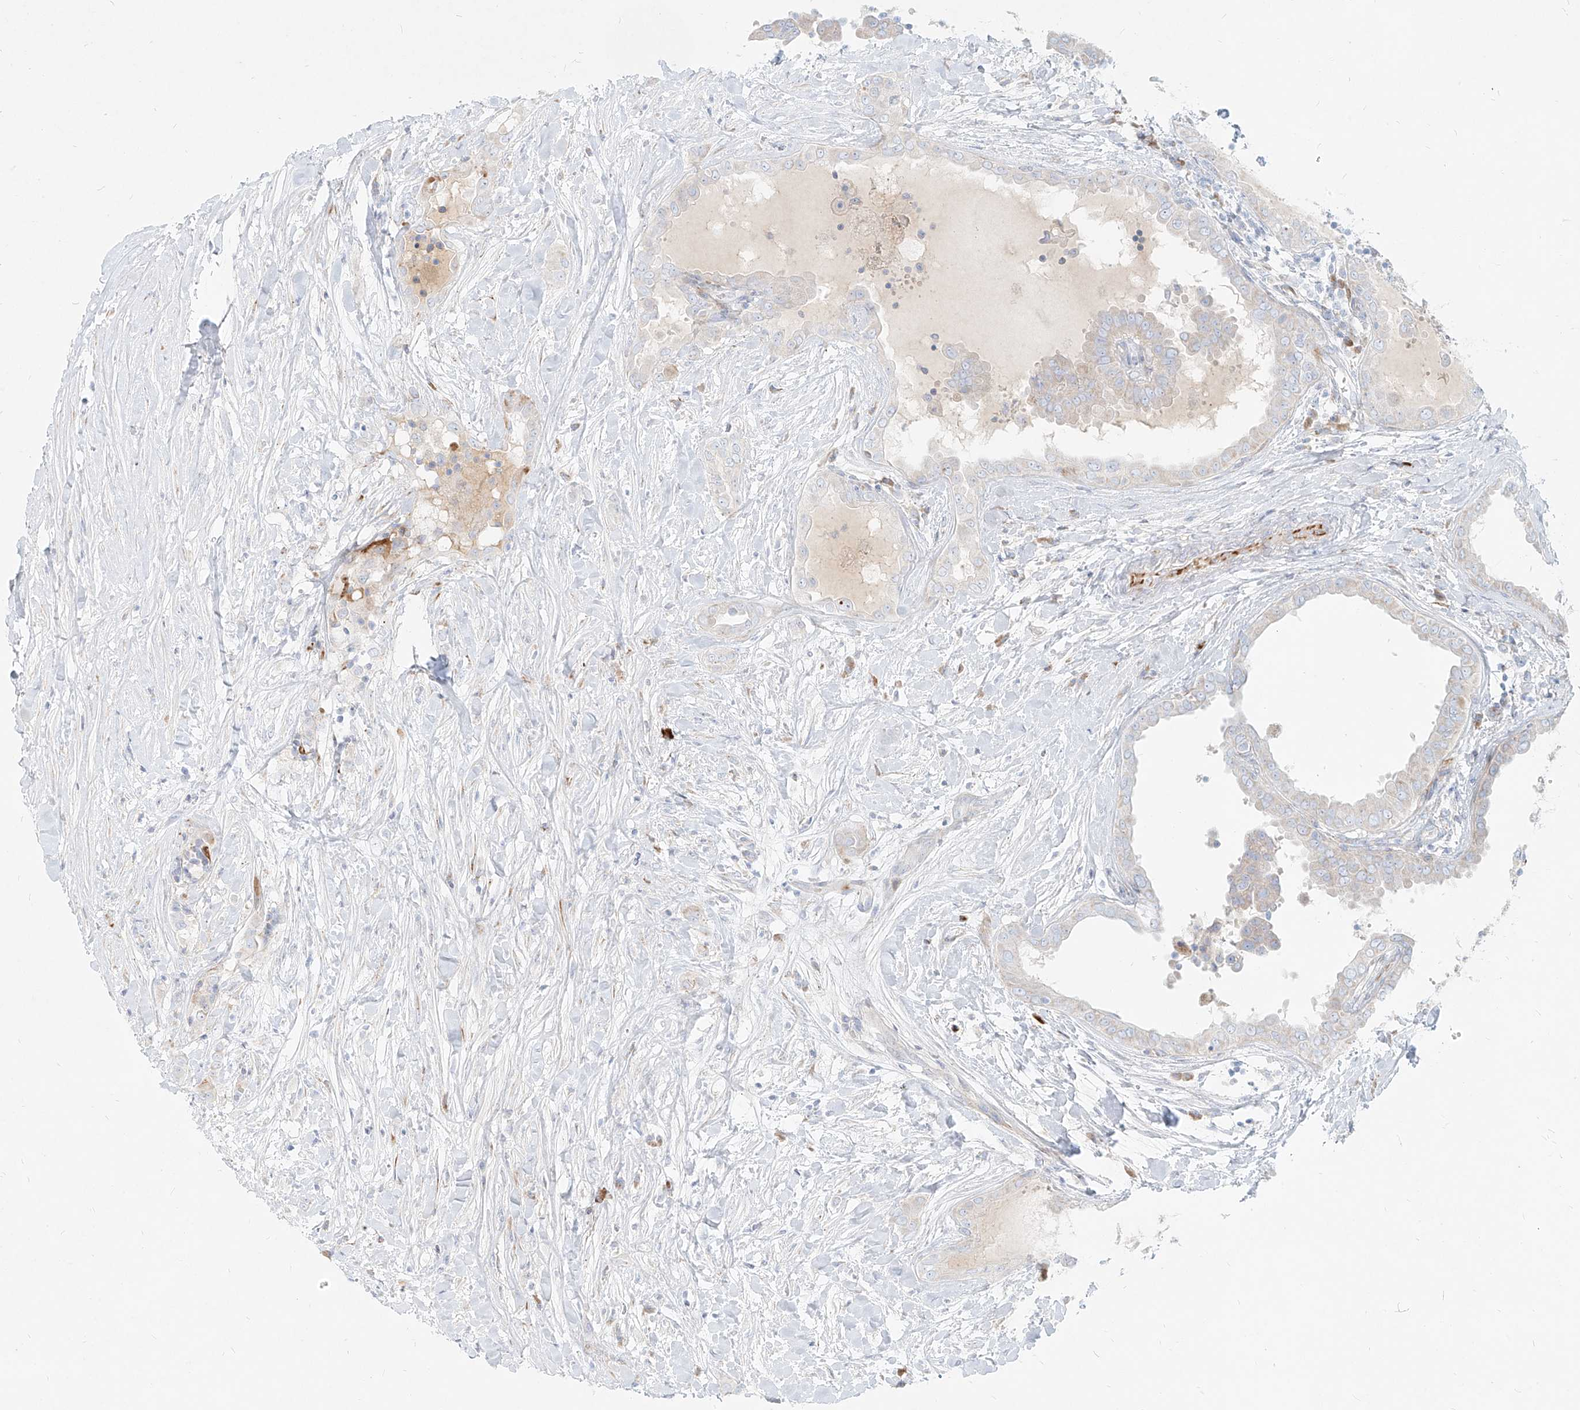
{"staining": {"intensity": "negative", "quantity": "none", "location": "none"}, "tissue": "thyroid cancer", "cell_type": "Tumor cells", "image_type": "cancer", "snomed": [{"axis": "morphology", "description": "Papillary adenocarcinoma, NOS"}, {"axis": "topography", "description": "Thyroid gland"}], "caption": "Tumor cells are negative for protein expression in human thyroid cancer (papillary adenocarcinoma). (IHC, brightfield microscopy, high magnification).", "gene": "MTX2", "patient": {"sex": "male", "age": 33}}